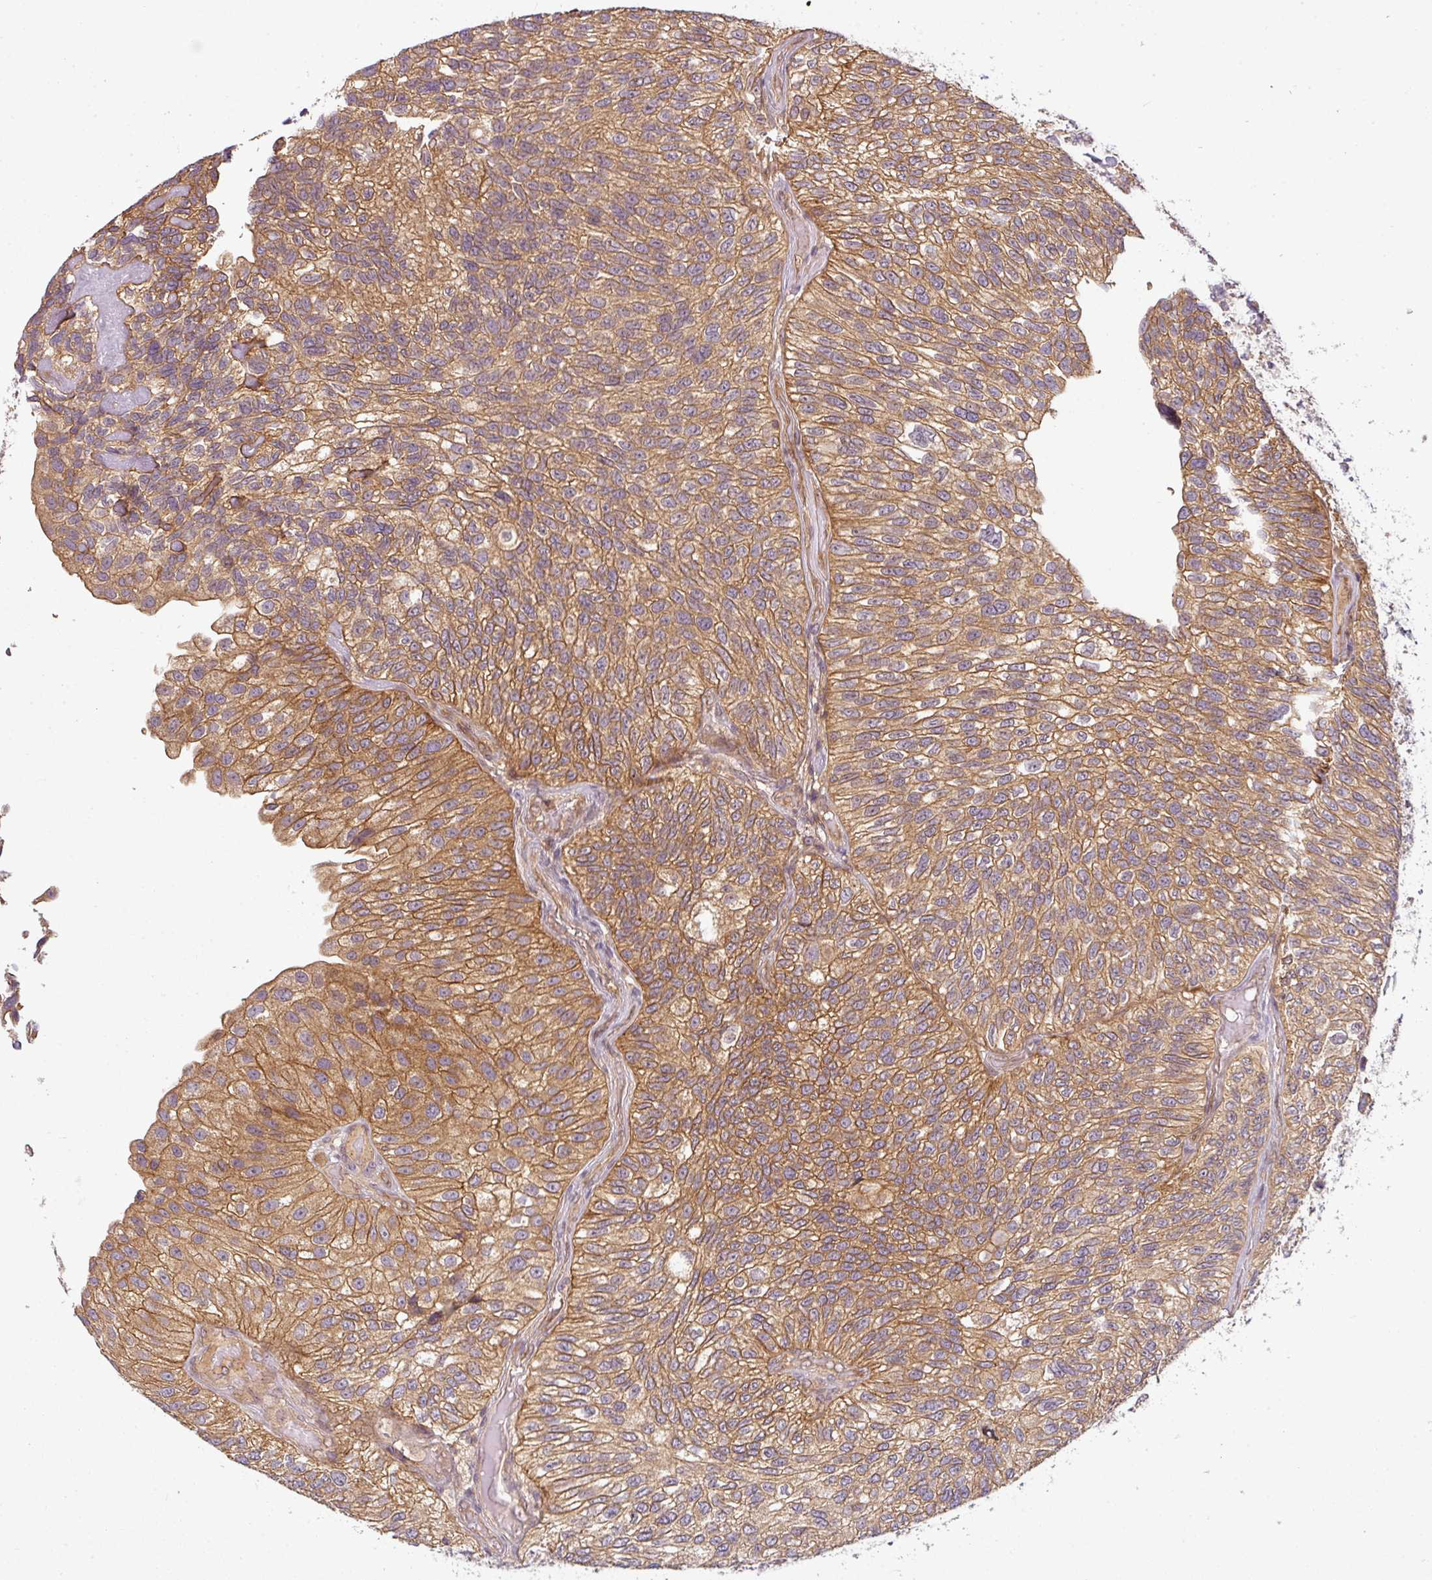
{"staining": {"intensity": "moderate", "quantity": ">75%", "location": "cytoplasmic/membranous"}, "tissue": "urothelial cancer", "cell_type": "Tumor cells", "image_type": "cancer", "snomed": [{"axis": "morphology", "description": "Urothelial carcinoma, NOS"}, {"axis": "topography", "description": "Urinary bladder"}], "caption": "A medium amount of moderate cytoplasmic/membranous staining is appreciated in approximately >75% of tumor cells in transitional cell carcinoma tissue.", "gene": "RNF31", "patient": {"sex": "male", "age": 87}}